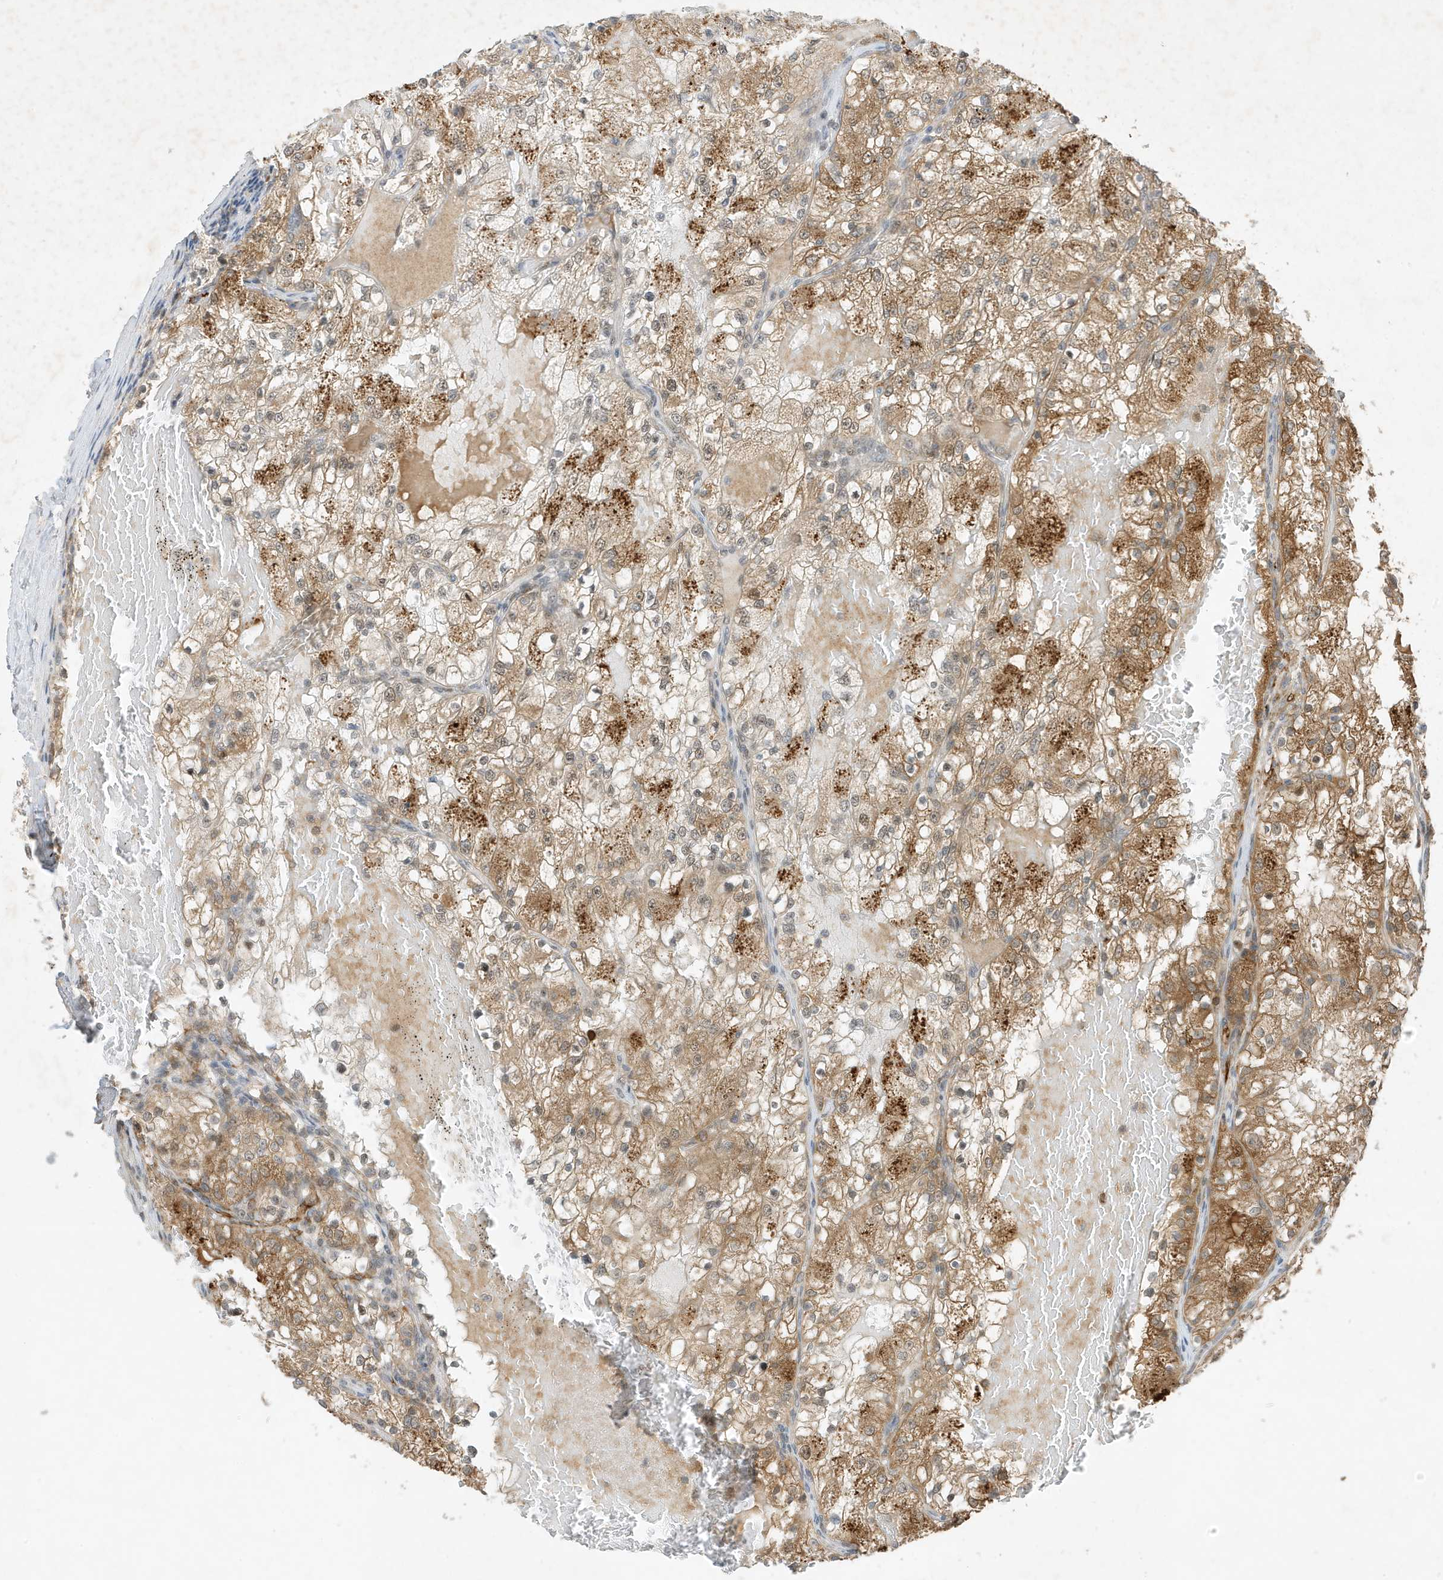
{"staining": {"intensity": "moderate", "quantity": ">75%", "location": "cytoplasmic/membranous"}, "tissue": "renal cancer", "cell_type": "Tumor cells", "image_type": "cancer", "snomed": [{"axis": "morphology", "description": "Normal tissue, NOS"}, {"axis": "morphology", "description": "Adenocarcinoma, NOS"}, {"axis": "topography", "description": "Kidney"}], "caption": "Tumor cells show medium levels of moderate cytoplasmic/membranous expression in about >75% of cells in renal cancer (adenocarcinoma).", "gene": "MAST3", "patient": {"sex": "male", "age": 68}}